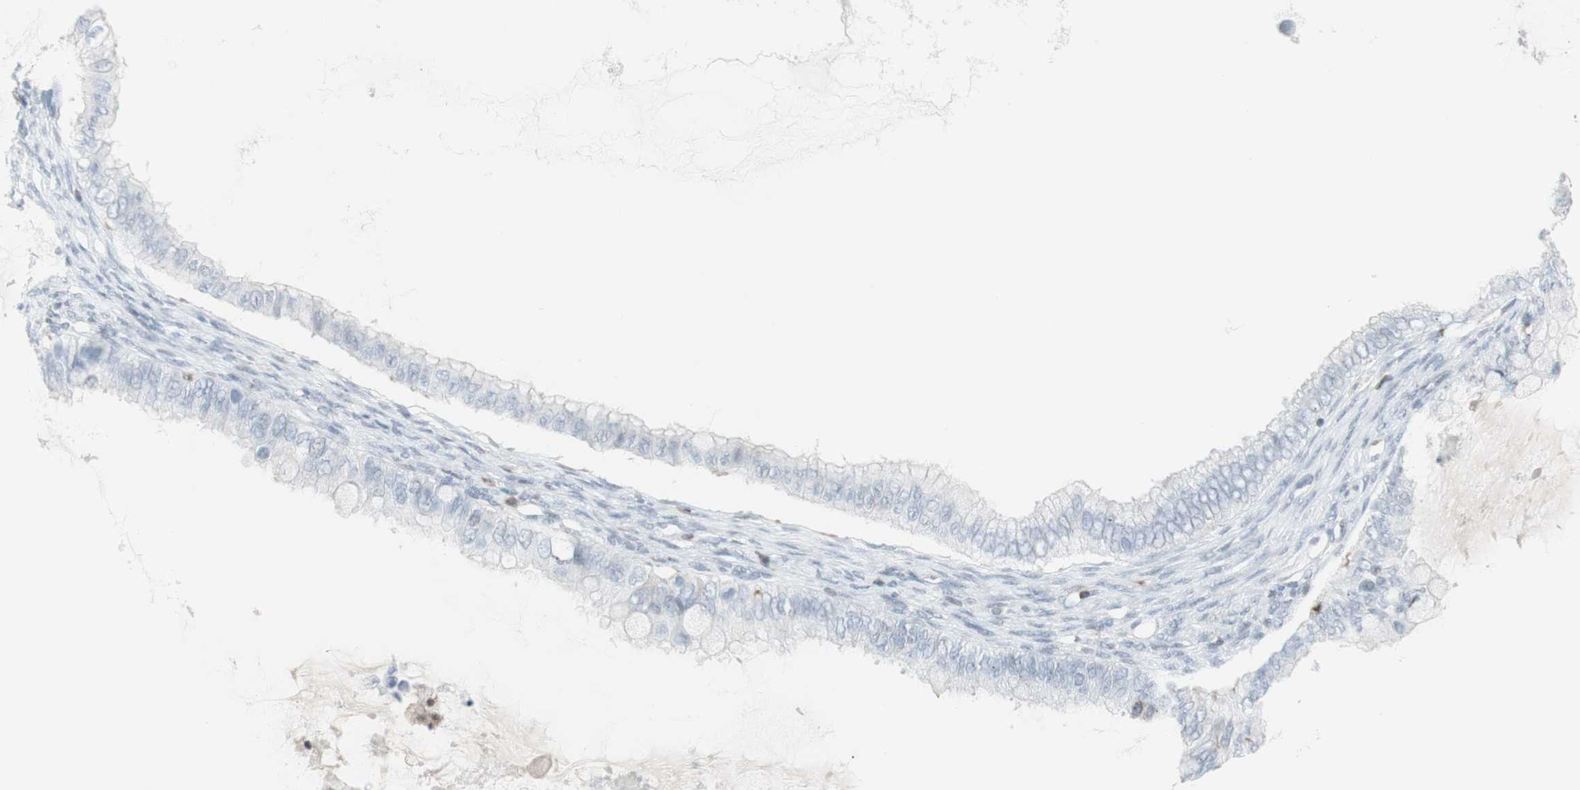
{"staining": {"intensity": "negative", "quantity": "none", "location": "none"}, "tissue": "ovarian cancer", "cell_type": "Tumor cells", "image_type": "cancer", "snomed": [{"axis": "morphology", "description": "Cystadenocarcinoma, mucinous, NOS"}, {"axis": "topography", "description": "Ovary"}], "caption": "The histopathology image displays no staining of tumor cells in ovarian cancer (mucinous cystadenocarcinoma).", "gene": "NRG1", "patient": {"sex": "female", "age": 80}}